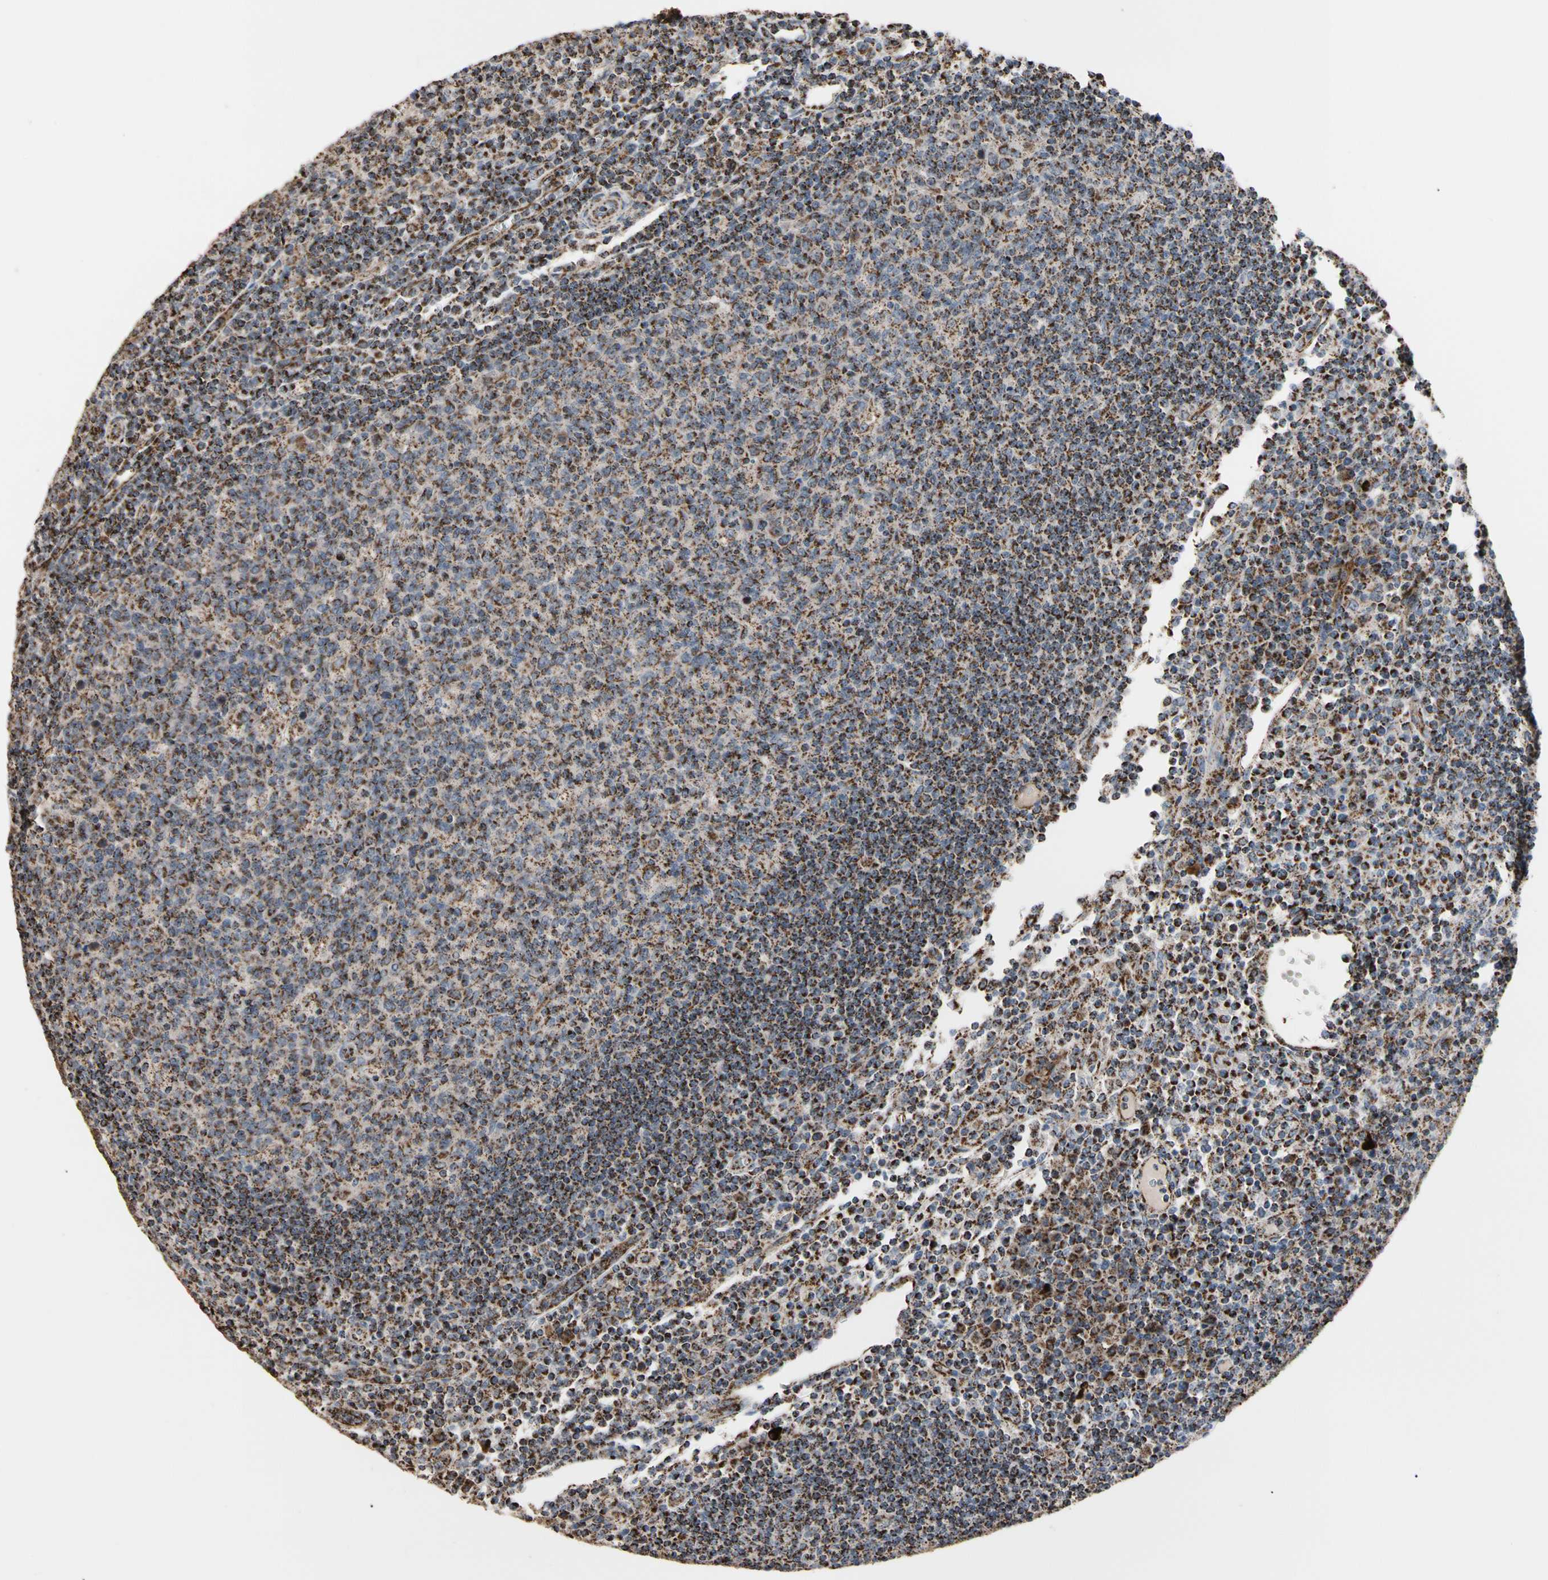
{"staining": {"intensity": "strong", "quantity": ">75%", "location": "cytoplasmic/membranous"}, "tissue": "lymph node", "cell_type": "Germinal center cells", "image_type": "normal", "snomed": [{"axis": "morphology", "description": "Normal tissue, NOS"}, {"axis": "morphology", "description": "Inflammation, NOS"}, {"axis": "topography", "description": "Lymph node"}], "caption": "Strong cytoplasmic/membranous expression for a protein is identified in about >75% of germinal center cells of normal lymph node using IHC.", "gene": "FAM110B", "patient": {"sex": "male", "age": 55}}